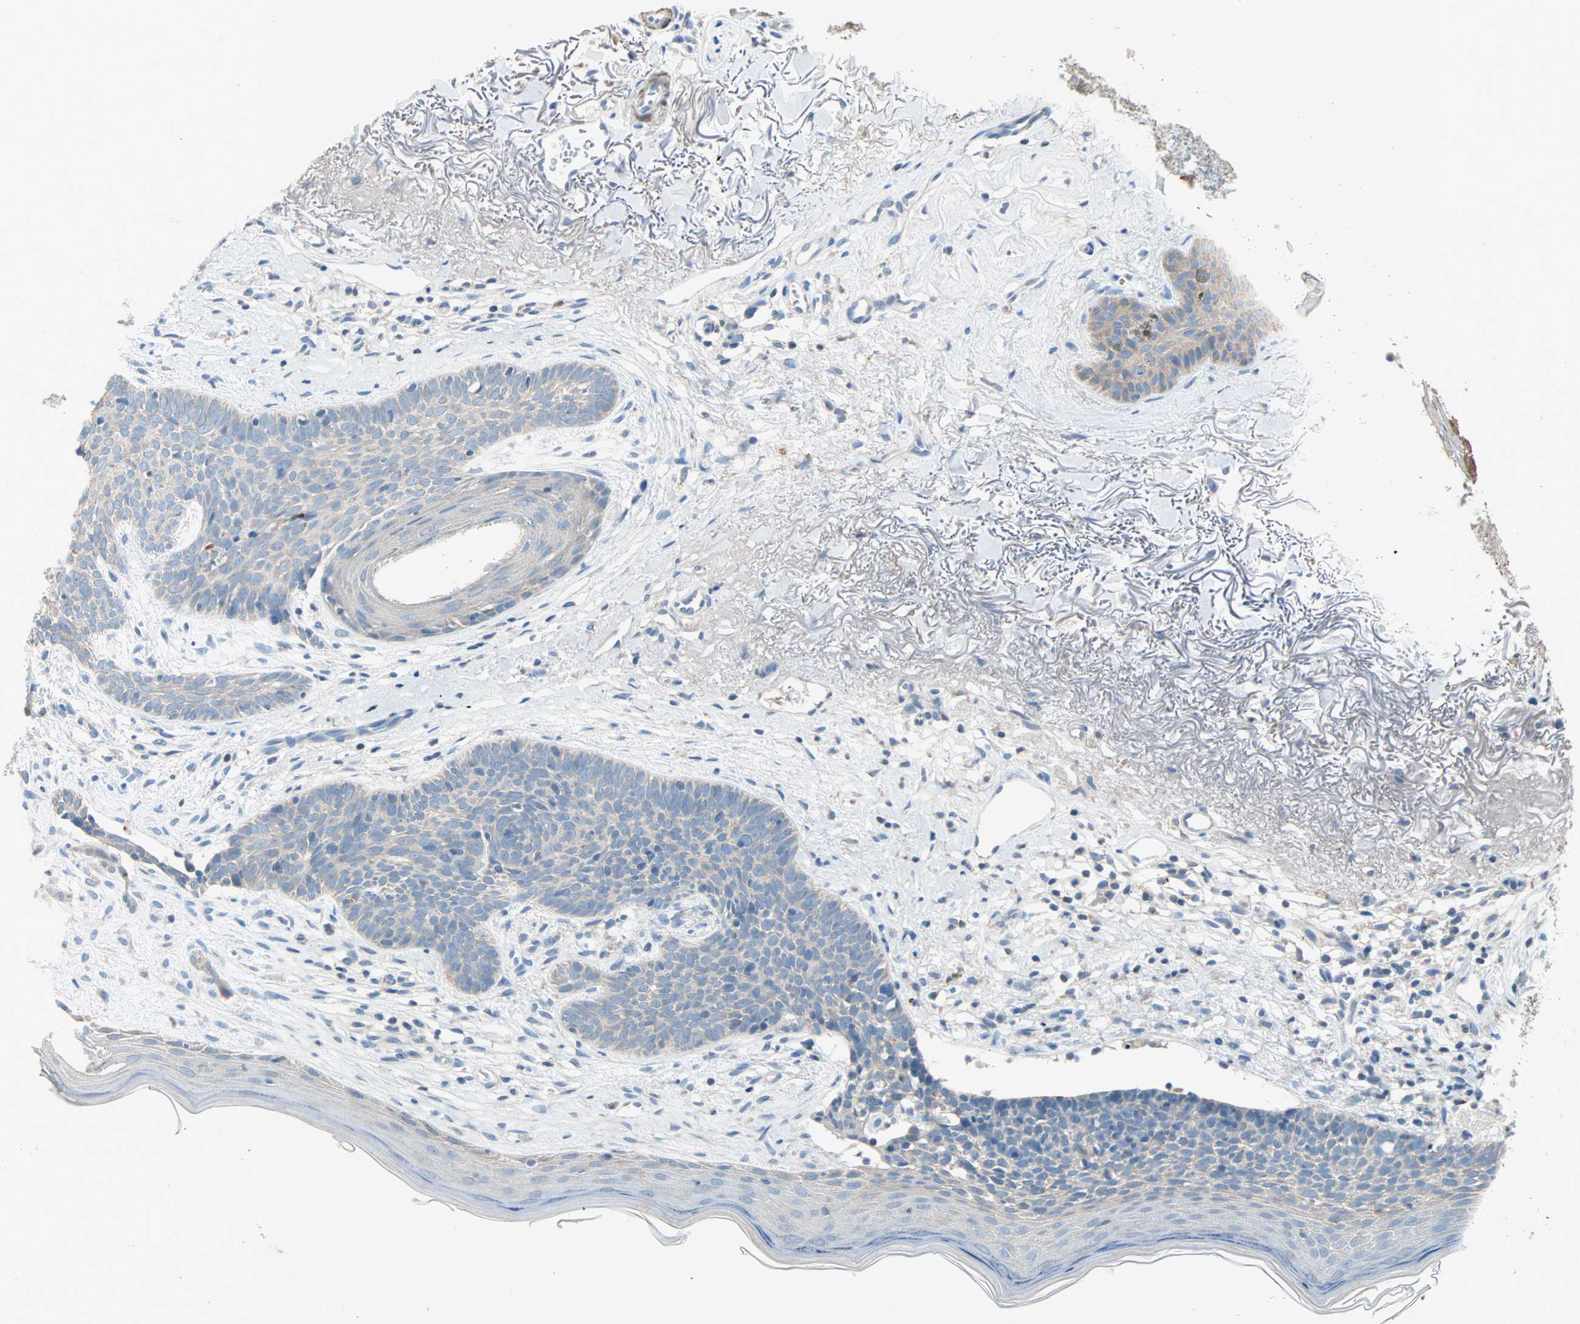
{"staining": {"intensity": "negative", "quantity": "none", "location": "none"}, "tissue": "skin cancer", "cell_type": "Tumor cells", "image_type": "cancer", "snomed": [{"axis": "morphology", "description": "Normal tissue, NOS"}, {"axis": "morphology", "description": "Basal cell carcinoma"}, {"axis": "topography", "description": "Skin"}], "caption": "An immunohistochemistry image of skin basal cell carcinoma is shown. There is no staining in tumor cells of skin basal cell carcinoma. (DAB (3,3'-diaminobenzidine) IHC, high magnification).", "gene": "ACVRL1", "patient": {"sex": "female", "age": 70}}